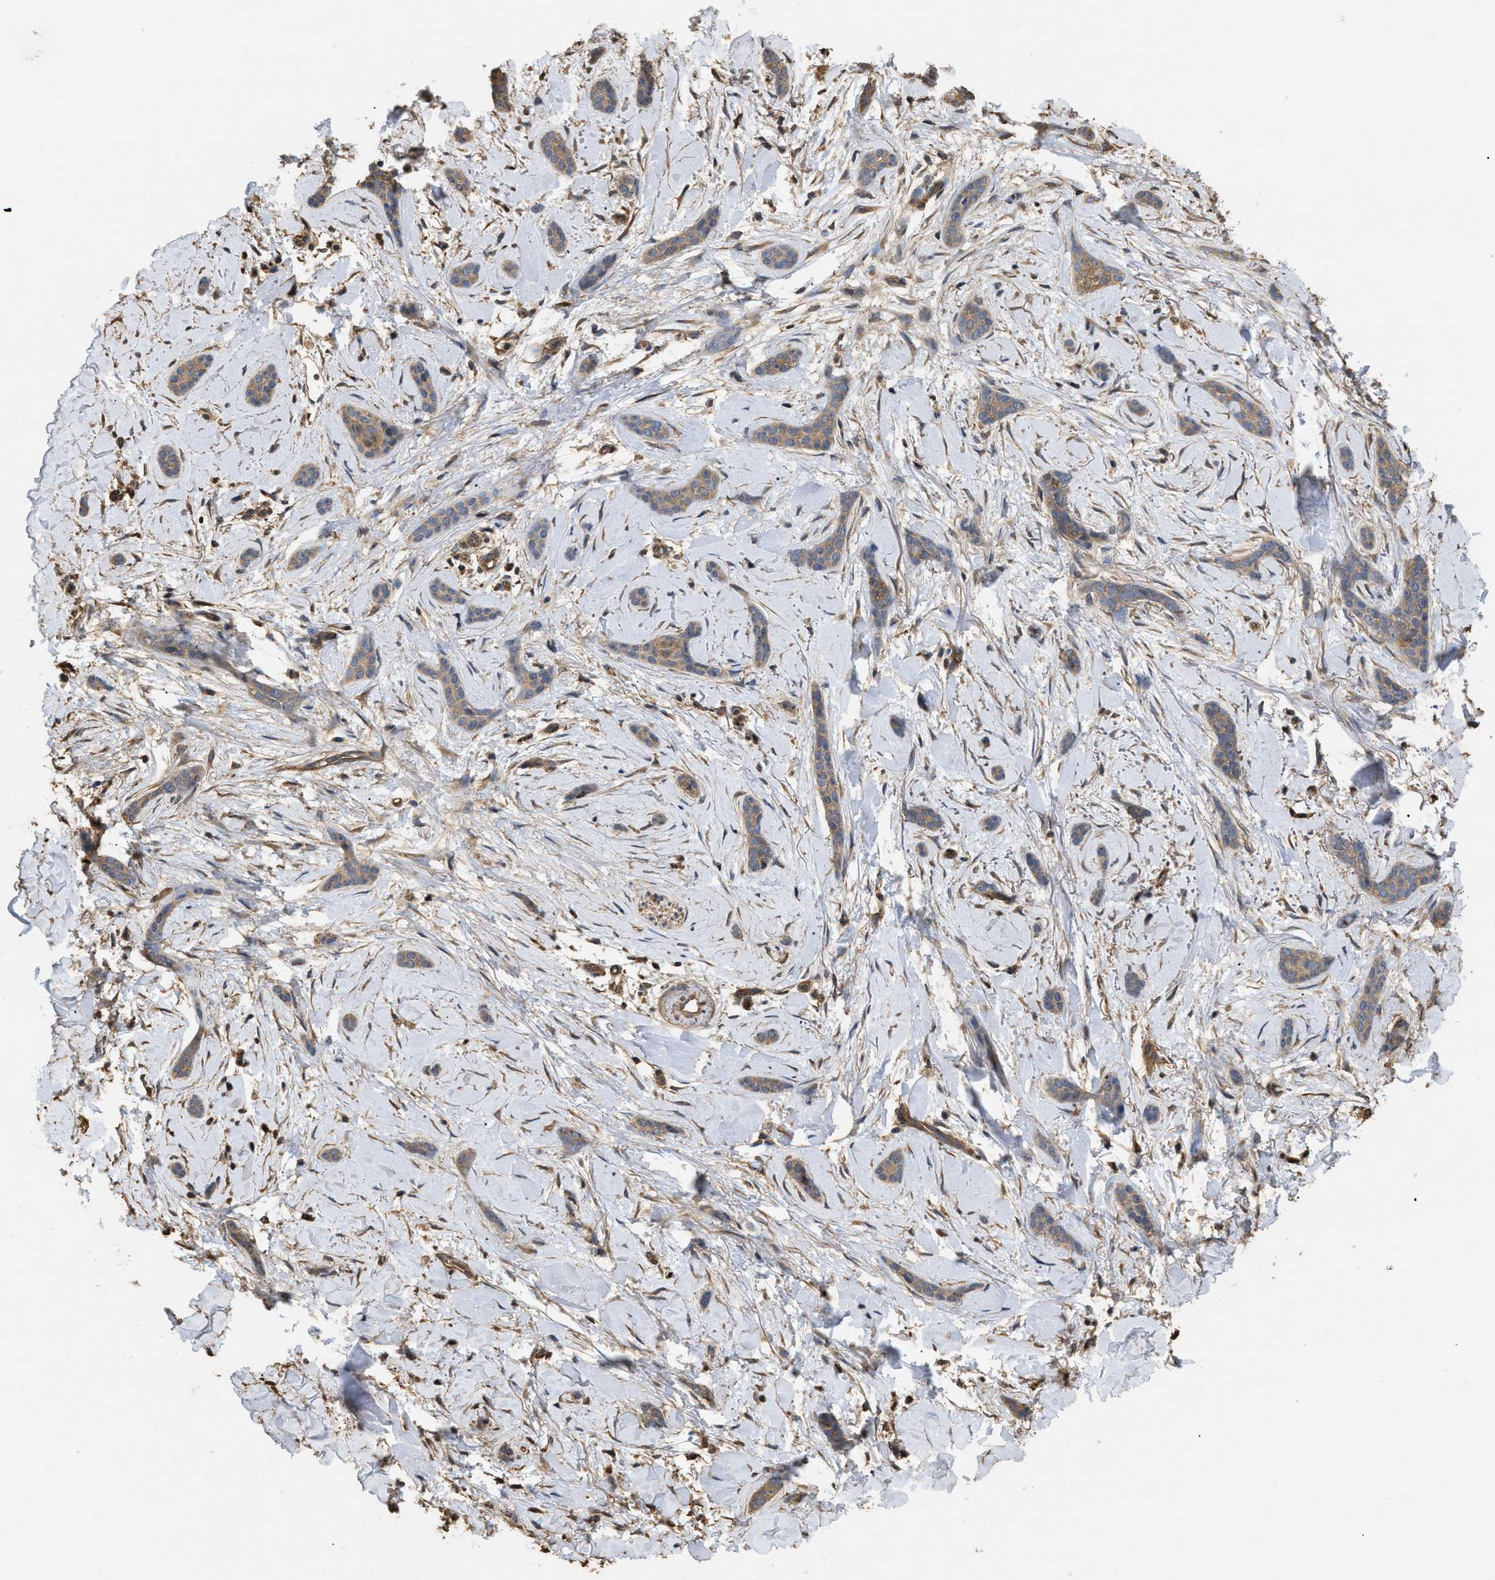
{"staining": {"intensity": "moderate", "quantity": ">75%", "location": "cytoplasmic/membranous"}, "tissue": "skin cancer", "cell_type": "Tumor cells", "image_type": "cancer", "snomed": [{"axis": "morphology", "description": "Basal cell carcinoma"}, {"axis": "morphology", "description": "Adnexal tumor, benign"}, {"axis": "topography", "description": "Skin"}], "caption": "Immunohistochemistry (IHC) of skin cancer (benign adnexal tumor) exhibits medium levels of moderate cytoplasmic/membranous staining in about >75% of tumor cells.", "gene": "CALM1", "patient": {"sex": "female", "age": 42}}